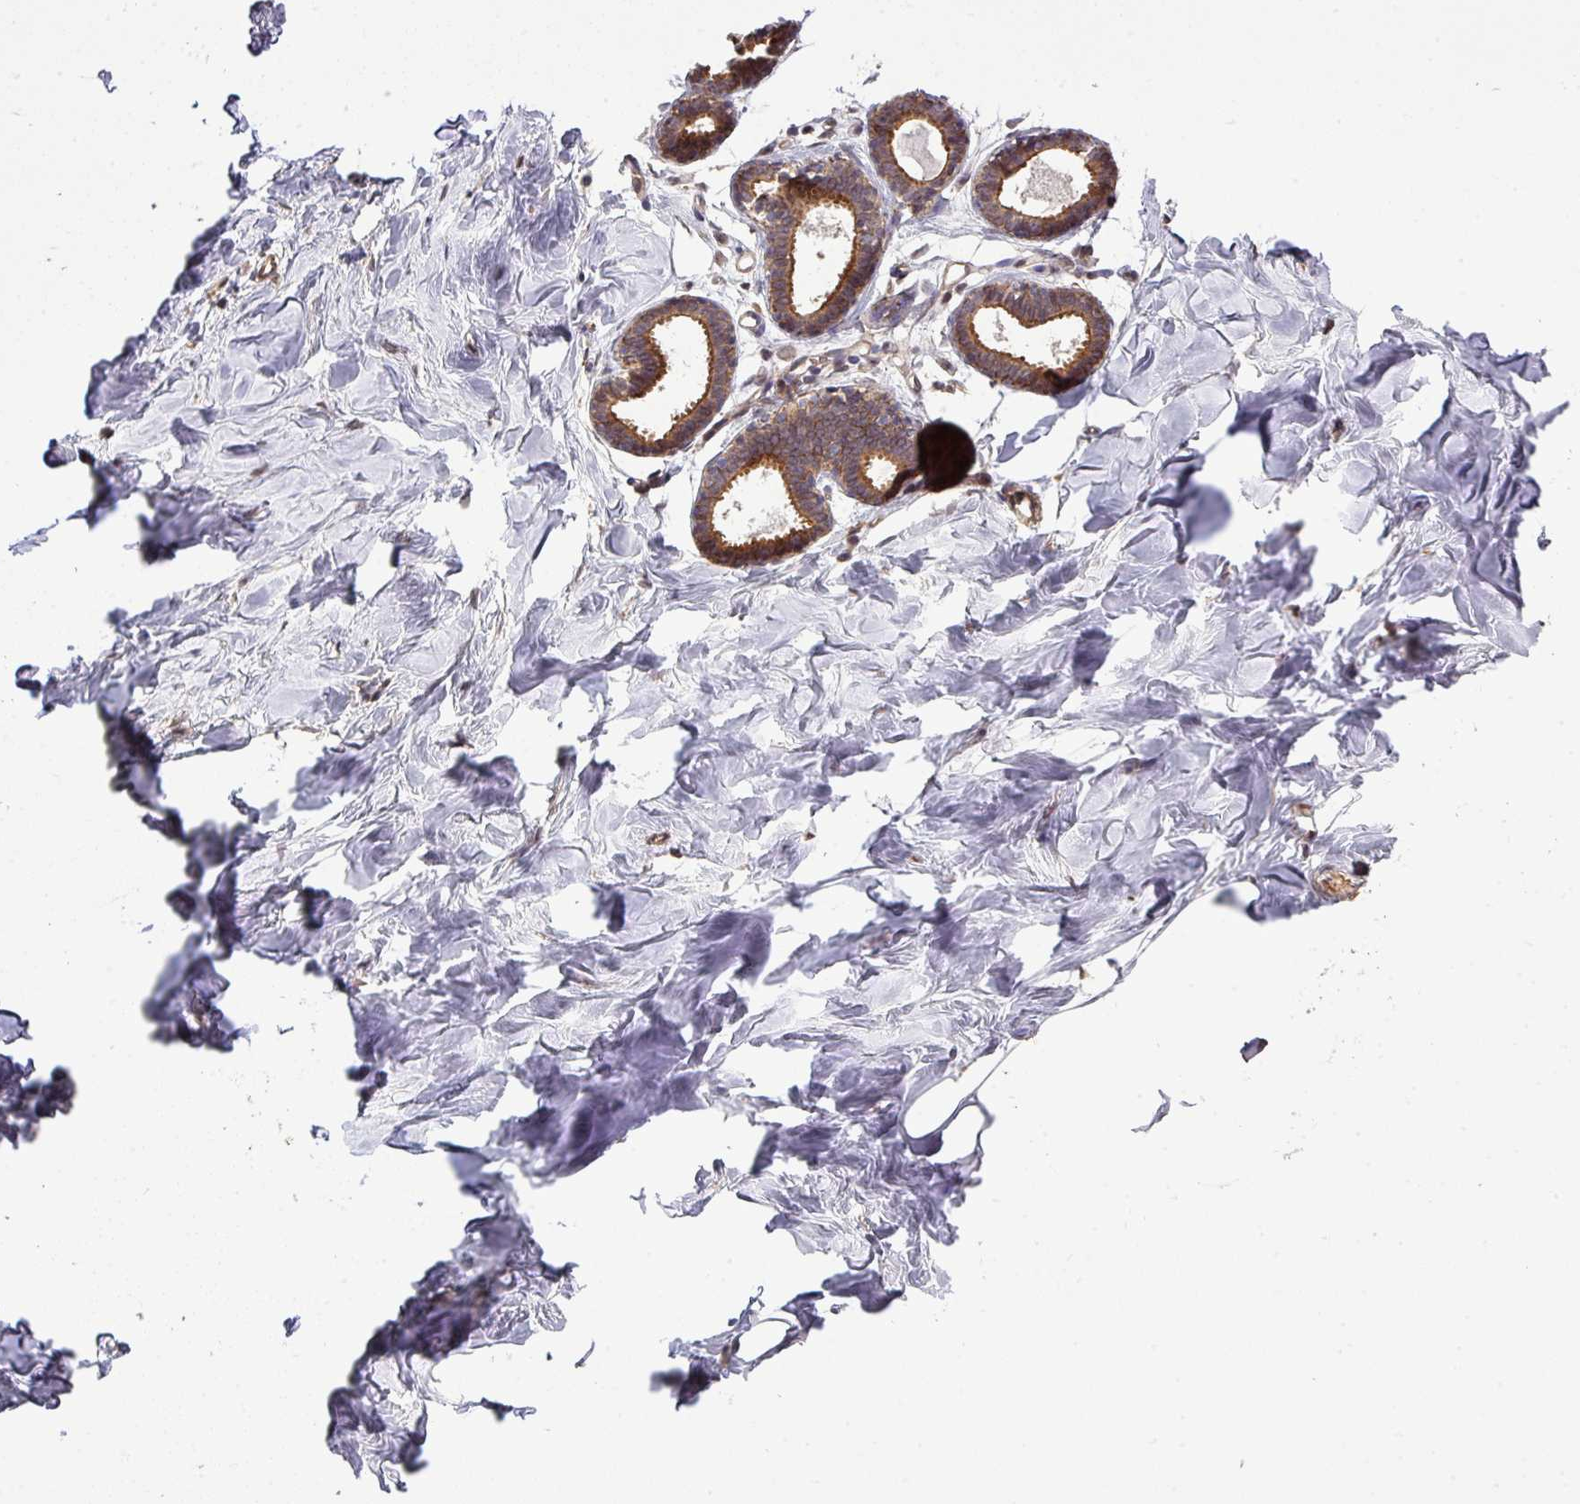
{"staining": {"intensity": "negative", "quantity": "none", "location": "none"}, "tissue": "breast", "cell_type": "Adipocytes", "image_type": "normal", "snomed": [{"axis": "morphology", "description": "Normal tissue, NOS"}, {"axis": "topography", "description": "Breast"}], "caption": "A high-resolution image shows immunohistochemistry staining of benign breast, which shows no significant staining in adipocytes. Nuclei are stained in blue.", "gene": "ARPIN", "patient": {"sex": "female", "age": 23}}